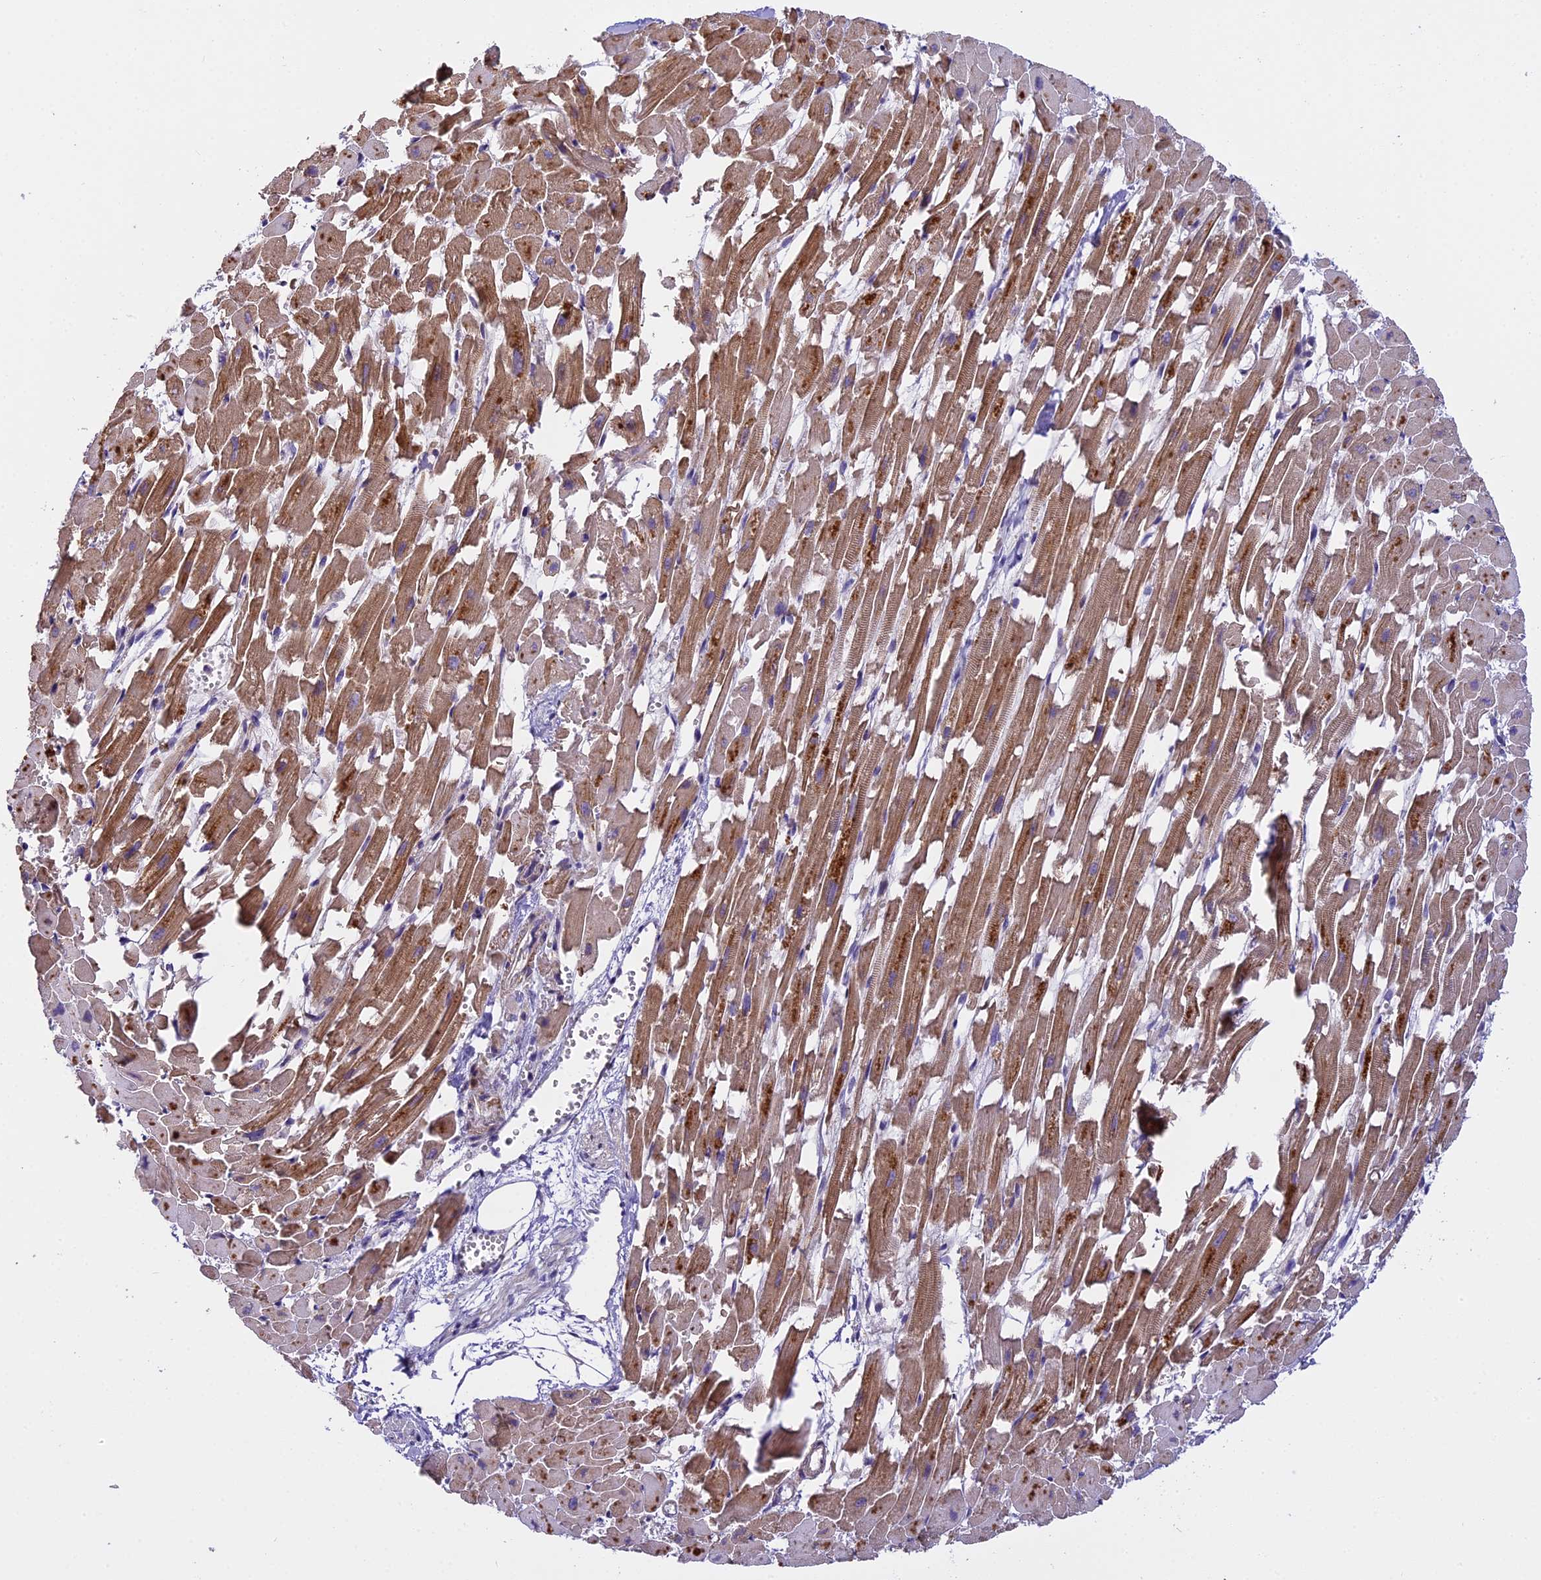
{"staining": {"intensity": "moderate", "quantity": ">75%", "location": "cytoplasmic/membranous"}, "tissue": "heart muscle", "cell_type": "Cardiomyocytes", "image_type": "normal", "snomed": [{"axis": "morphology", "description": "Normal tissue, NOS"}, {"axis": "topography", "description": "Heart"}], "caption": "Immunohistochemical staining of unremarkable human heart muscle exhibits >75% levels of moderate cytoplasmic/membranous protein positivity in about >75% of cardiomyocytes.", "gene": "FAM98C", "patient": {"sex": "female", "age": 64}}